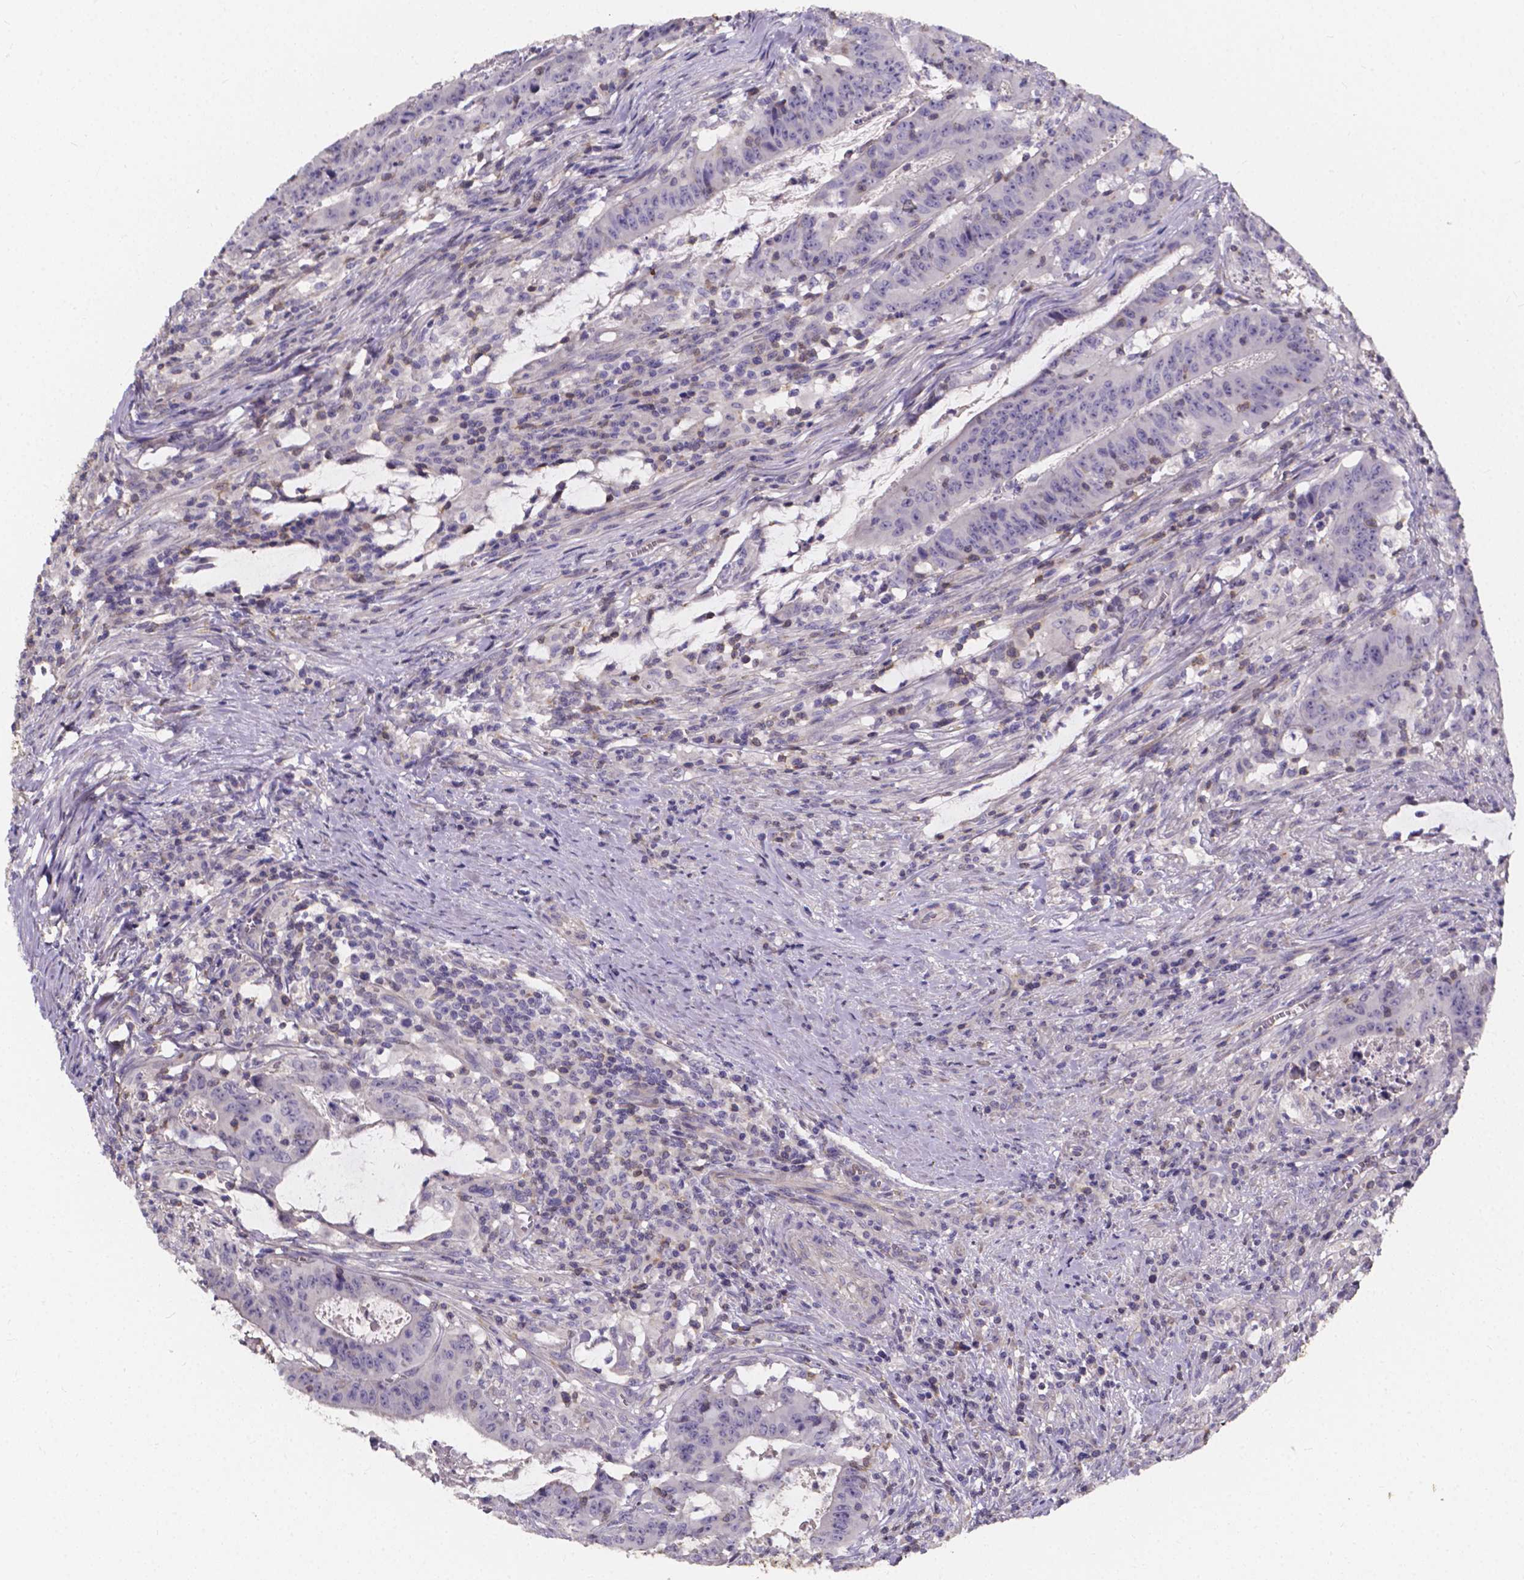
{"staining": {"intensity": "negative", "quantity": "none", "location": "none"}, "tissue": "colorectal cancer", "cell_type": "Tumor cells", "image_type": "cancer", "snomed": [{"axis": "morphology", "description": "Adenocarcinoma, NOS"}, {"axis": "topography", "description": "Colon"}], "caption": "Immunohistochemistry (IHC) image of neoplastic tissue: human colorectal adenocarcinoma stained with DAB (3,3'-diaminobenzidine) reveals no significant protein staining in tumor cells.", "gene": "THEMIS", "patient": {"sex": "male", "age": 33}}